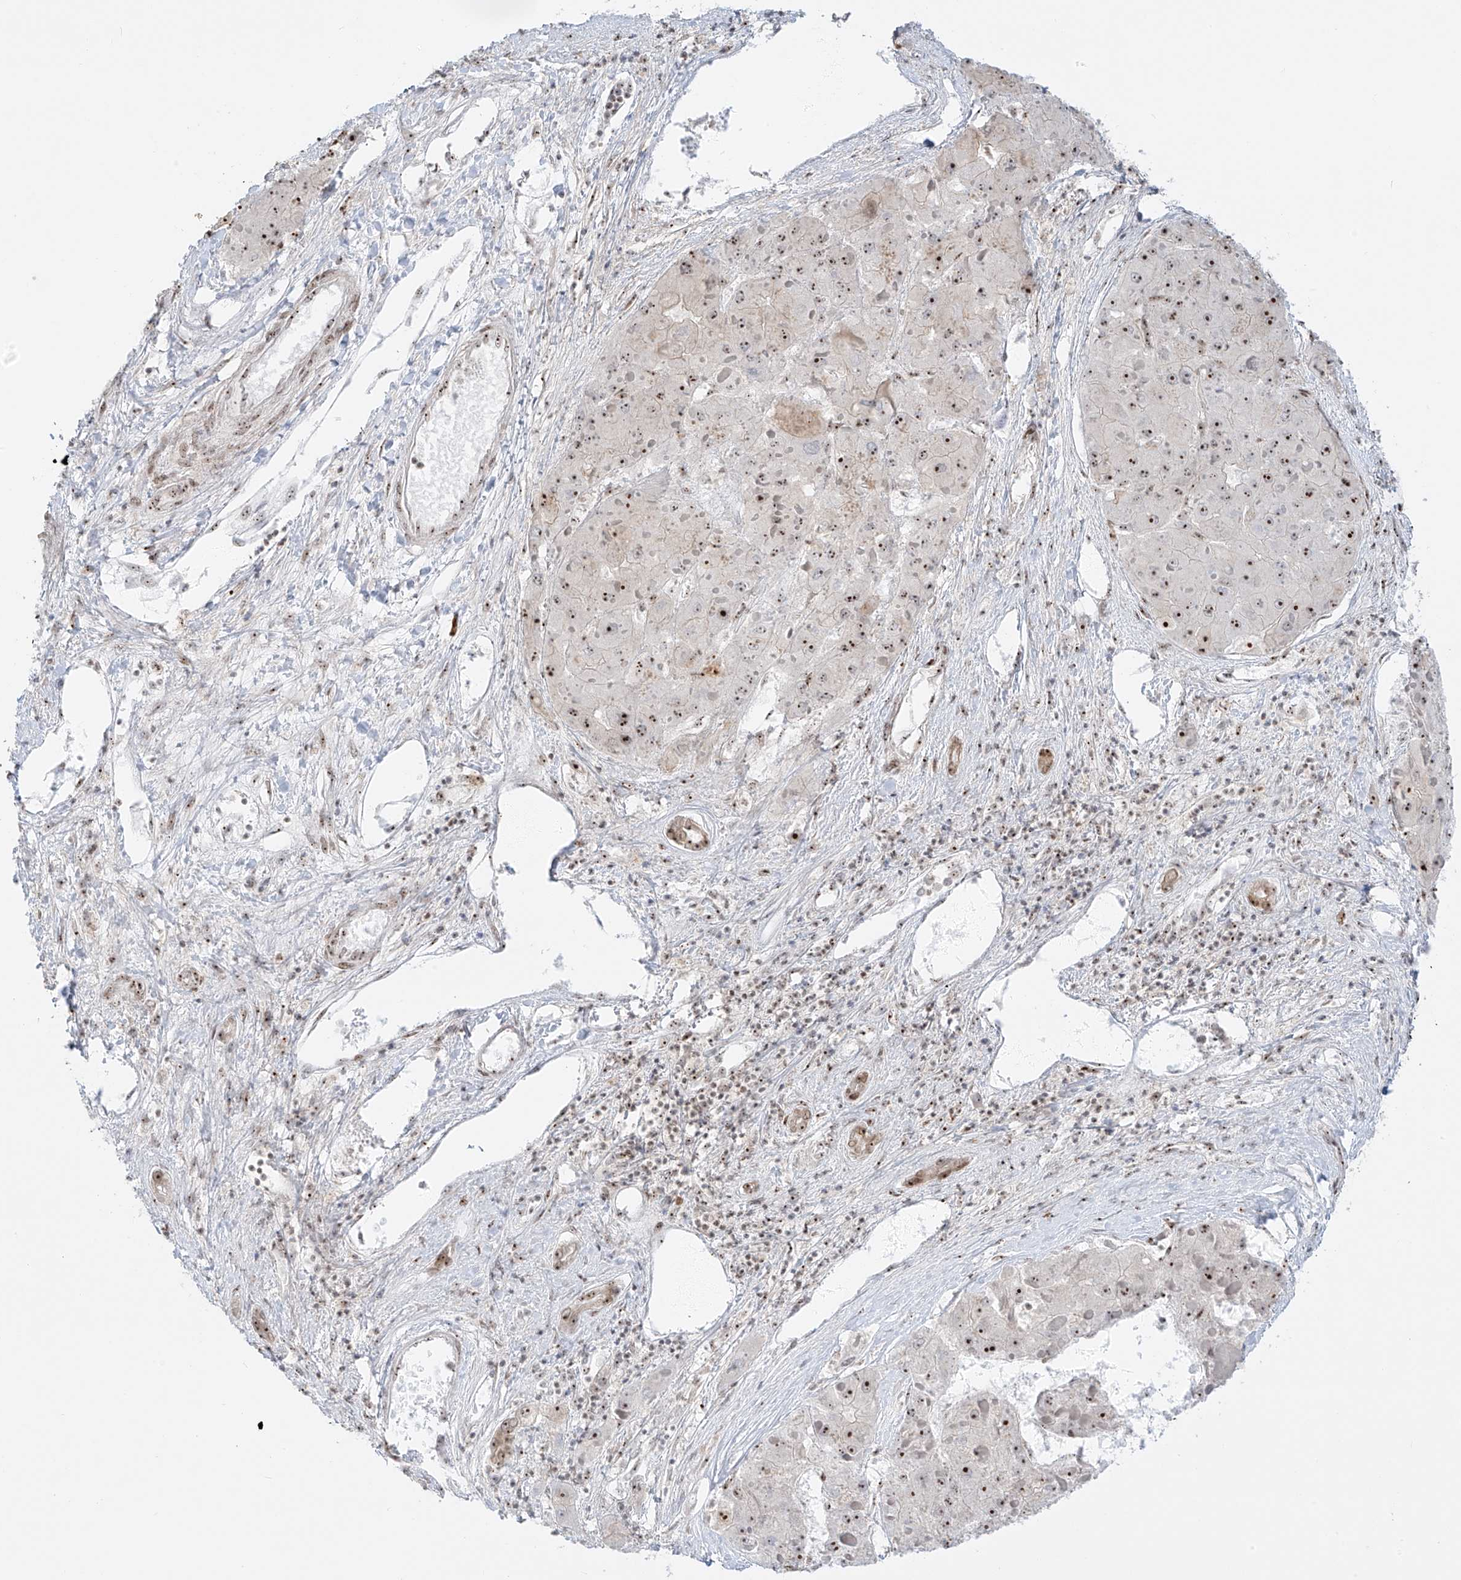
{"staining": {"intensity": "moderate", "quantity": ">75%", "location": "nuclear"}, "tissue": "liver cancer", "cell_type": "Tumor cells", "image_type": "cancer", "snomed": [{"axis": "morphology", "description": "Carcinoma, Hepatocellular, NOS"}, {"axis": "topography", "description": "Liver"}], "caption": "Protein staining exhibits moderate nuclear positivity in about >75% of tumor cells in liver cancer (hepatocellular carcinoma). (DAB IHC with brightfield microscopy, high magnification).", "gene": "ZNF512", "patient": {"sex": "female", "age": 73}}